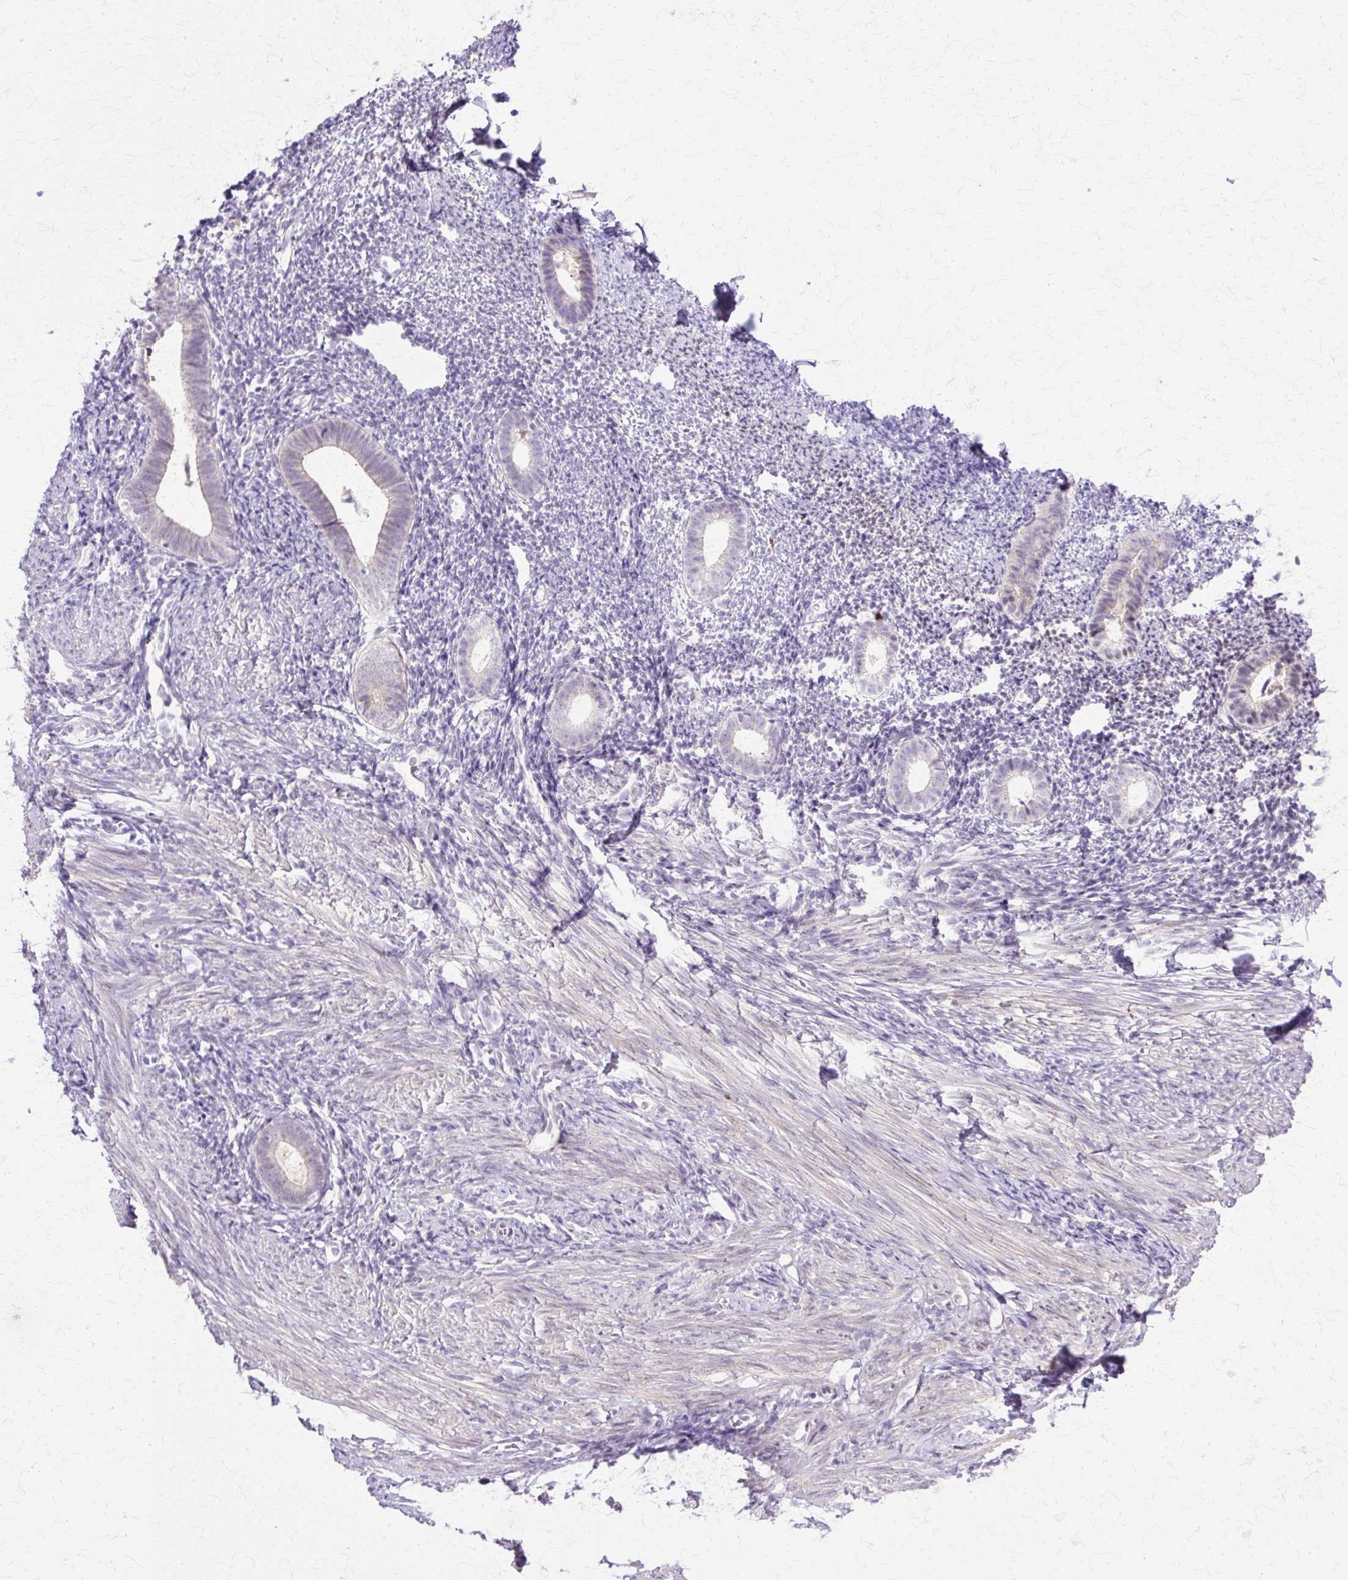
{"staining": {"intensity": "negative", "quantity": "none", "location": "none"}, "tissue": "endometrium", "cell_type": "Cells in endometrial stroma", "image_type": "normal", "snomed": [{"axis": "morphology", "description": "Normal tissue, NOS"}, {"axis": "topography", "description": "Endometrium"}], "caption": "The immunohistochemistry image has no significant positivity in cells in endometrial stroma of endometrium. (DAB IHC, high magnification).", "gene": "HSPA1A", "patient": {"sex": "female", "age": 39}}